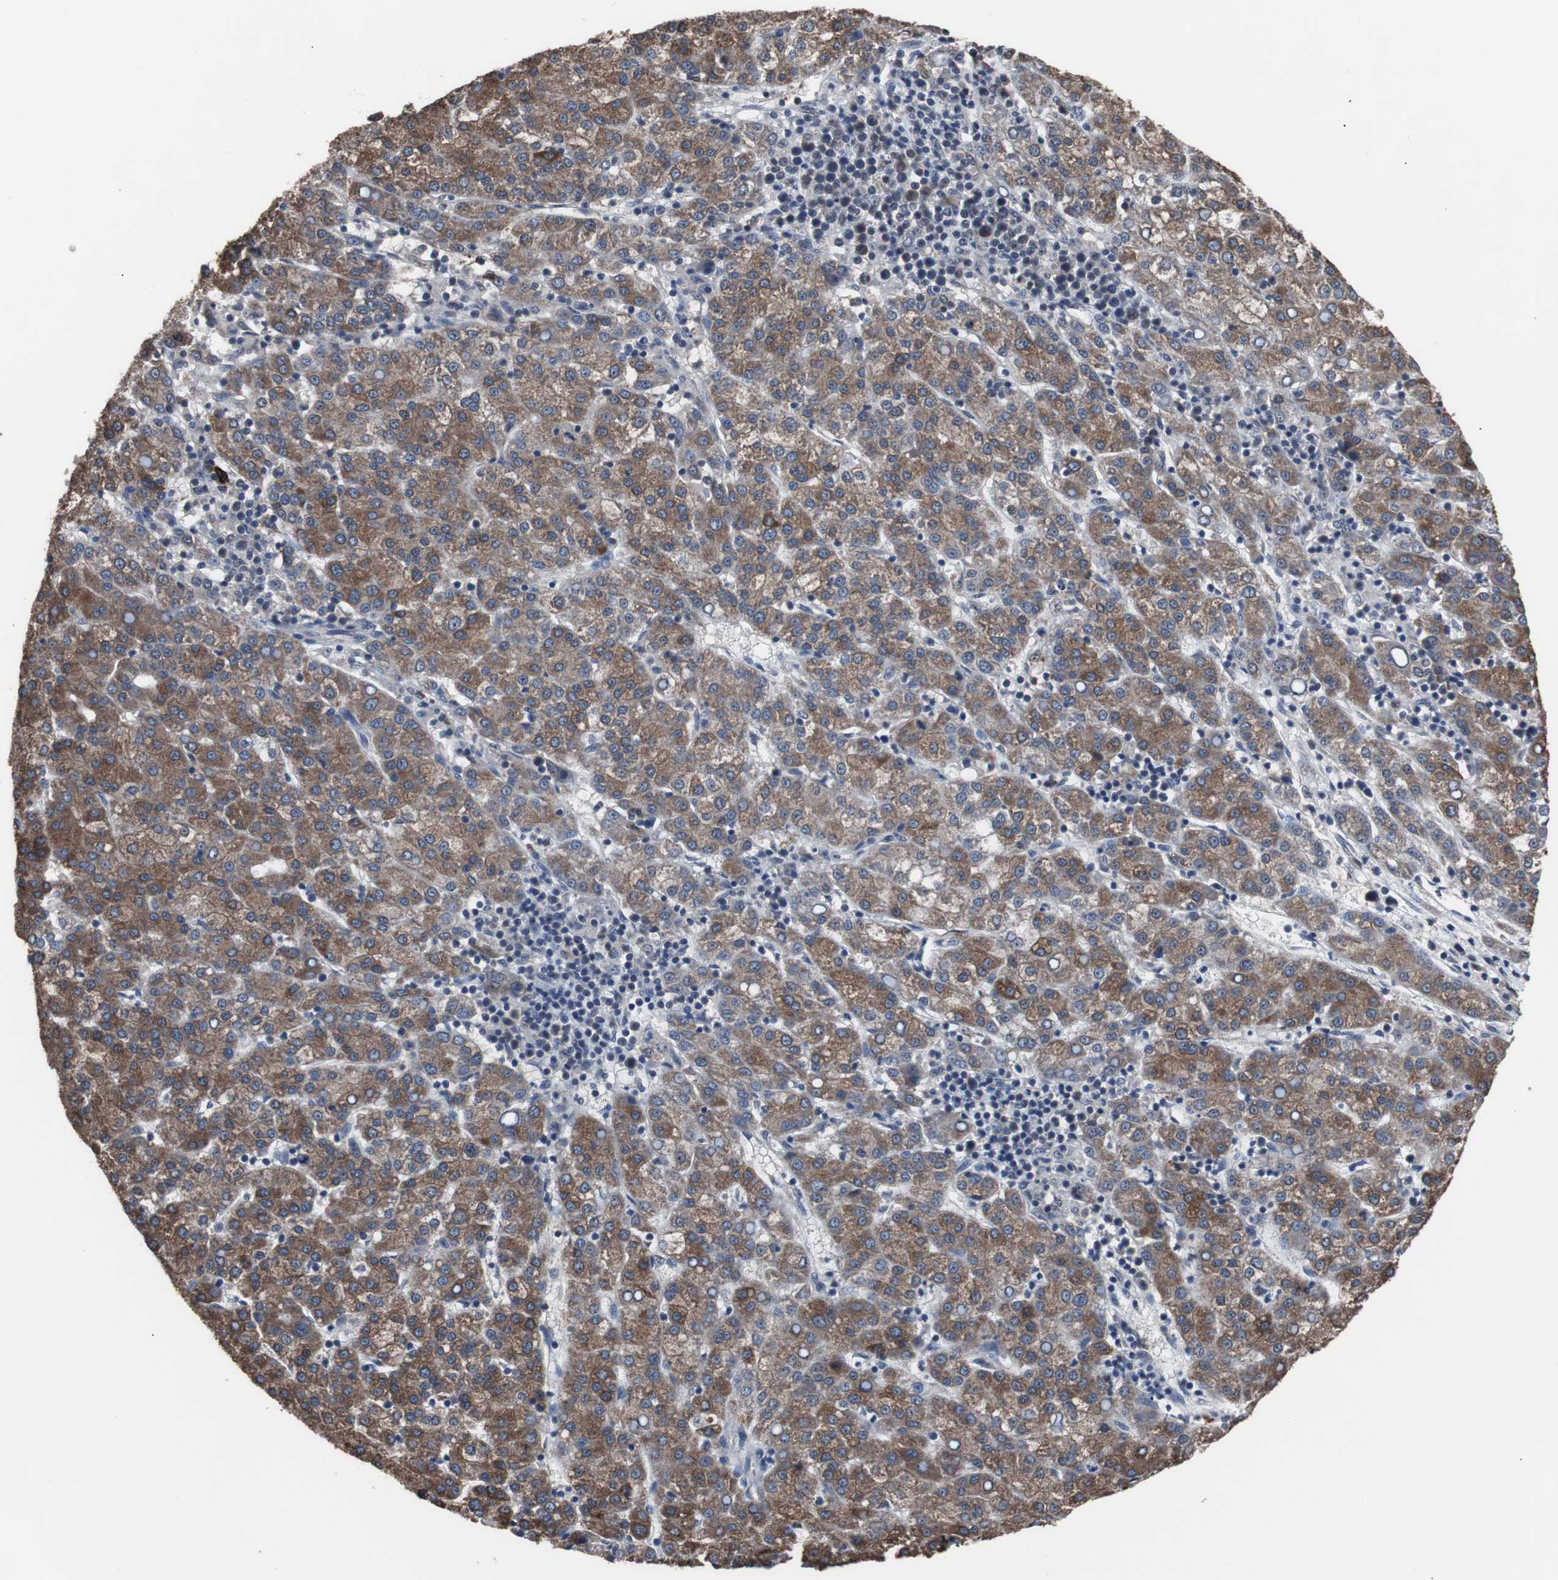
{"staining": {"intensity": "moderate", "quantity": ">75%", "location": "cytoplasmic/membranous"}, "tissue": "liver cancer", "cell_type": "Tumor cells", "image_type": "cancer", "snomed": [{"axis": "morphology", "description": "Carcinoma, Hepatocellular, NOS"}, {"axis": "topography", "description": "Liver"}], "caption": "Protein staining shows moderate cytoplasmic/membranous expression in about >75% of tumor cells in liver cancer (hepatocellular carcinoma).", "gene": "MED27", "patient": {"sex": "female", "age": 58}}